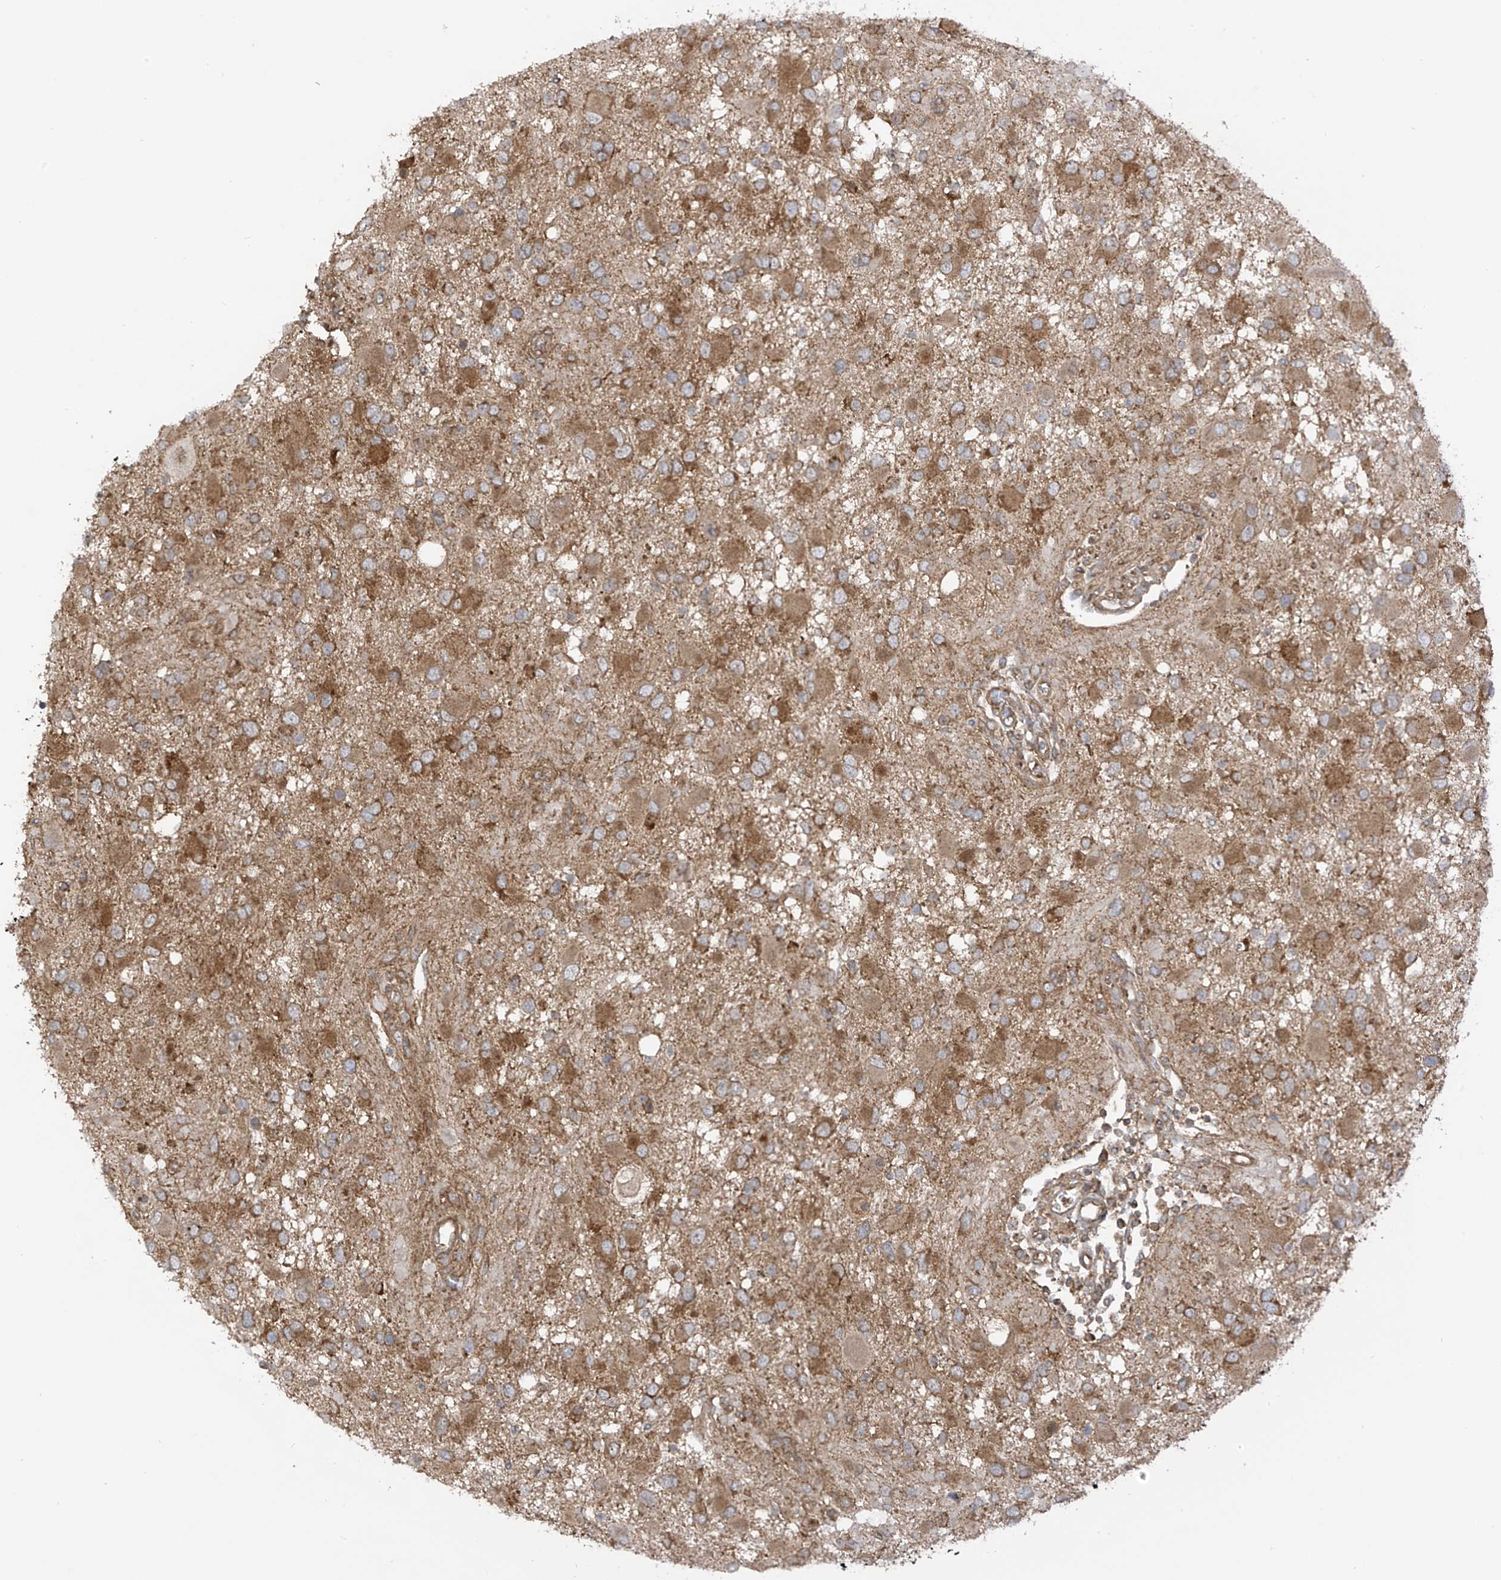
{"staining": {"intensity": "moderate", "quantity": ">75%", "location": "cytoplasmic/membranous"}, "tissue": "glioma", "cell_type": "Tumor cells", "image_type": "cancer", "snomed": [{"axis": "morphology", "description": "Glioma, malignant, High grade"}, {"axis": "topography", "description": "Brain"}], "caption": "A high-resolution image shows immunohistochemistry (IHC) staining of glioma, which displays moderate cytoplasmic/membranous expression in about >75% of tumor cells.", "gene": "REPS1", "patient": {"sex": "male", "age": 53}}